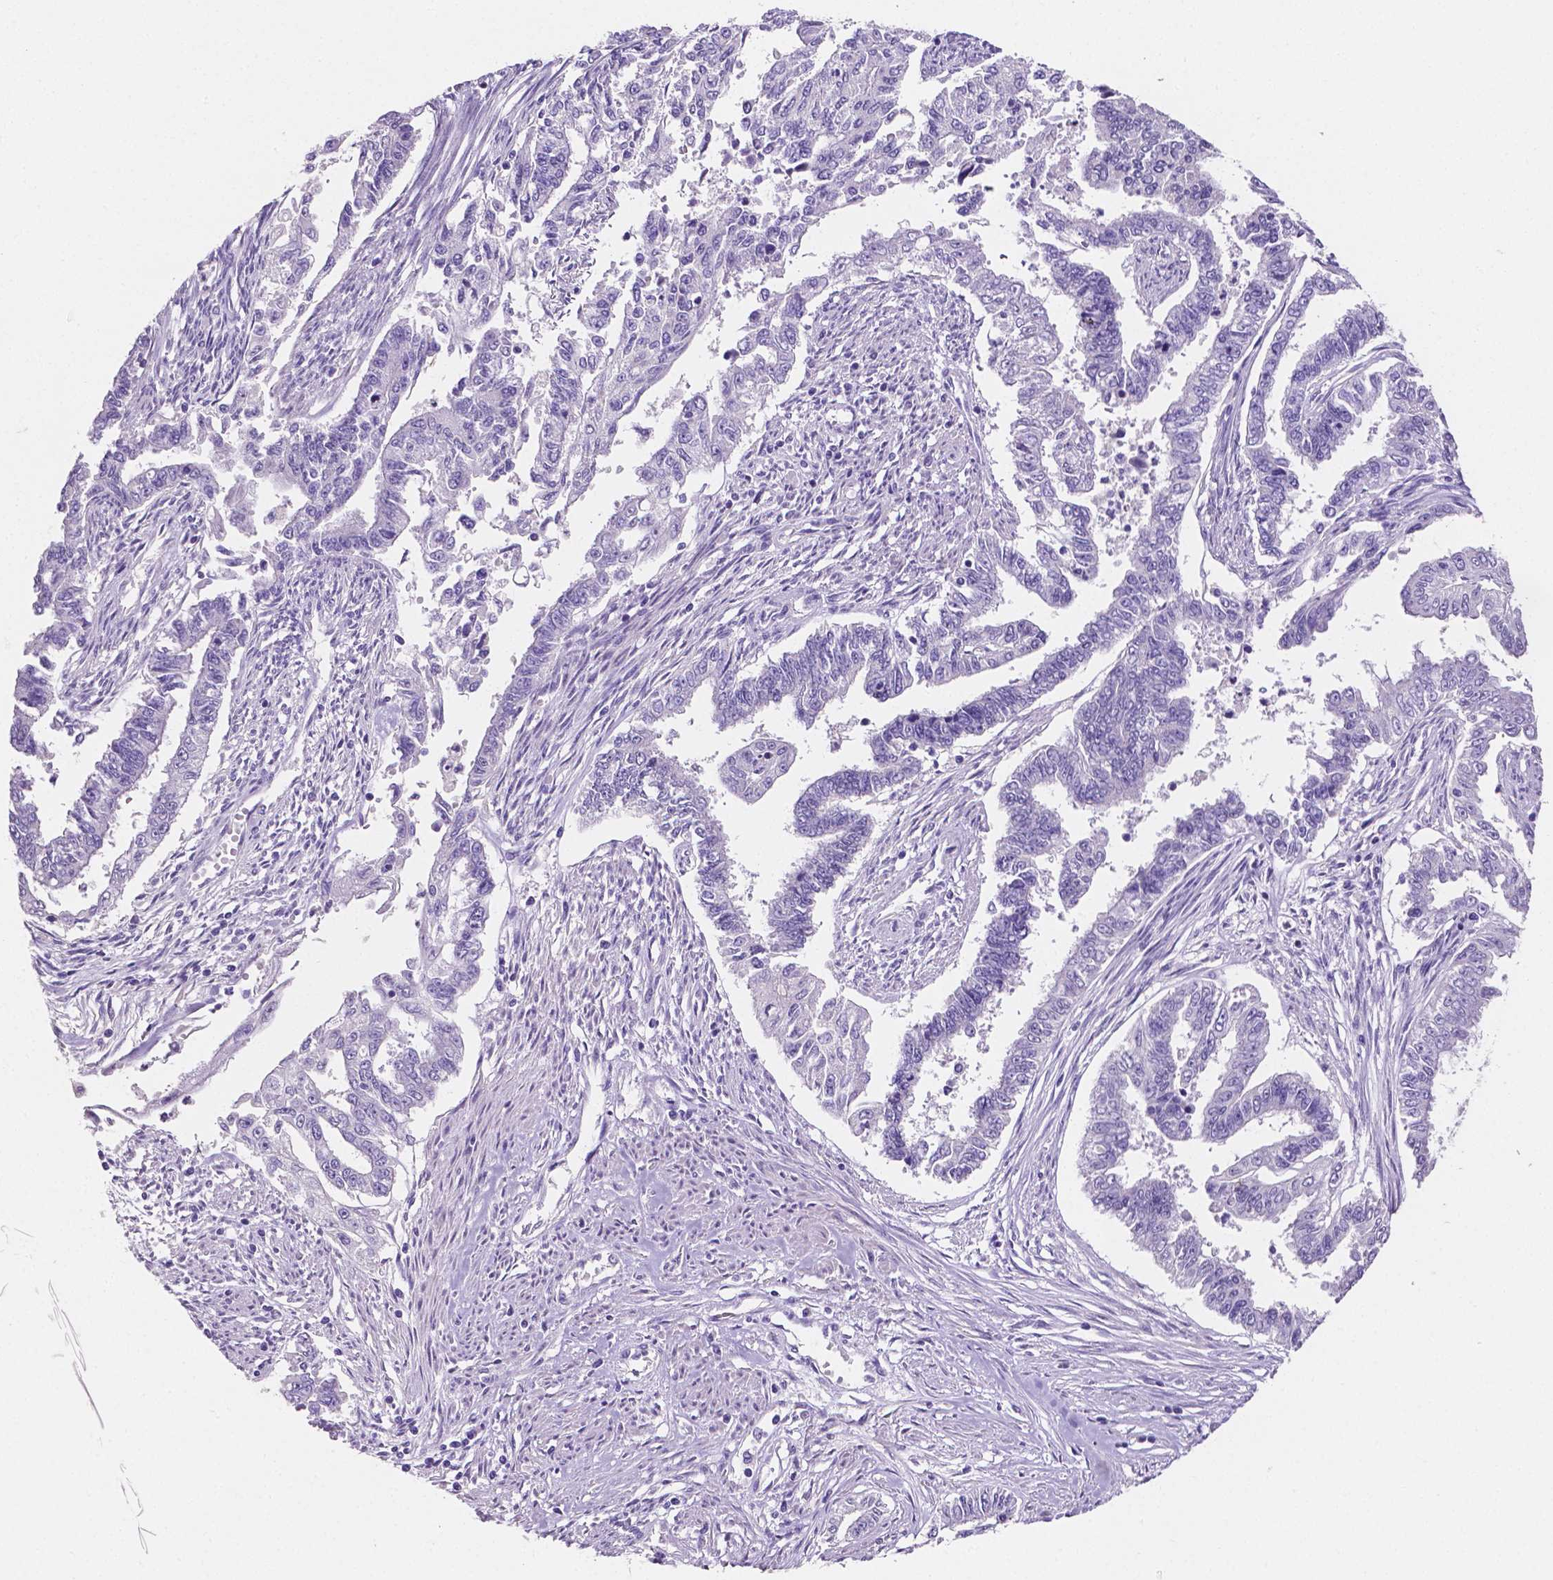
{"staining": {"intensity": "negative", "quantity": "none", "location": "none"}, "tissue": "endometrial cancer", "cell_type": "Tumor cells", "image_type": "cancer", "snomed": [{"axis": "morphology", "description": "Adenocarcinoma, NOS"}, {"axis": "topography", "description": "Uterus"}], "caption": "An image of endometrial cancer (adenocarcinoma) stained for a protein displays no brown staining in tumor cells.", "gene": "SLC22A2", "patient": {"sex": "female", "age": 59}}